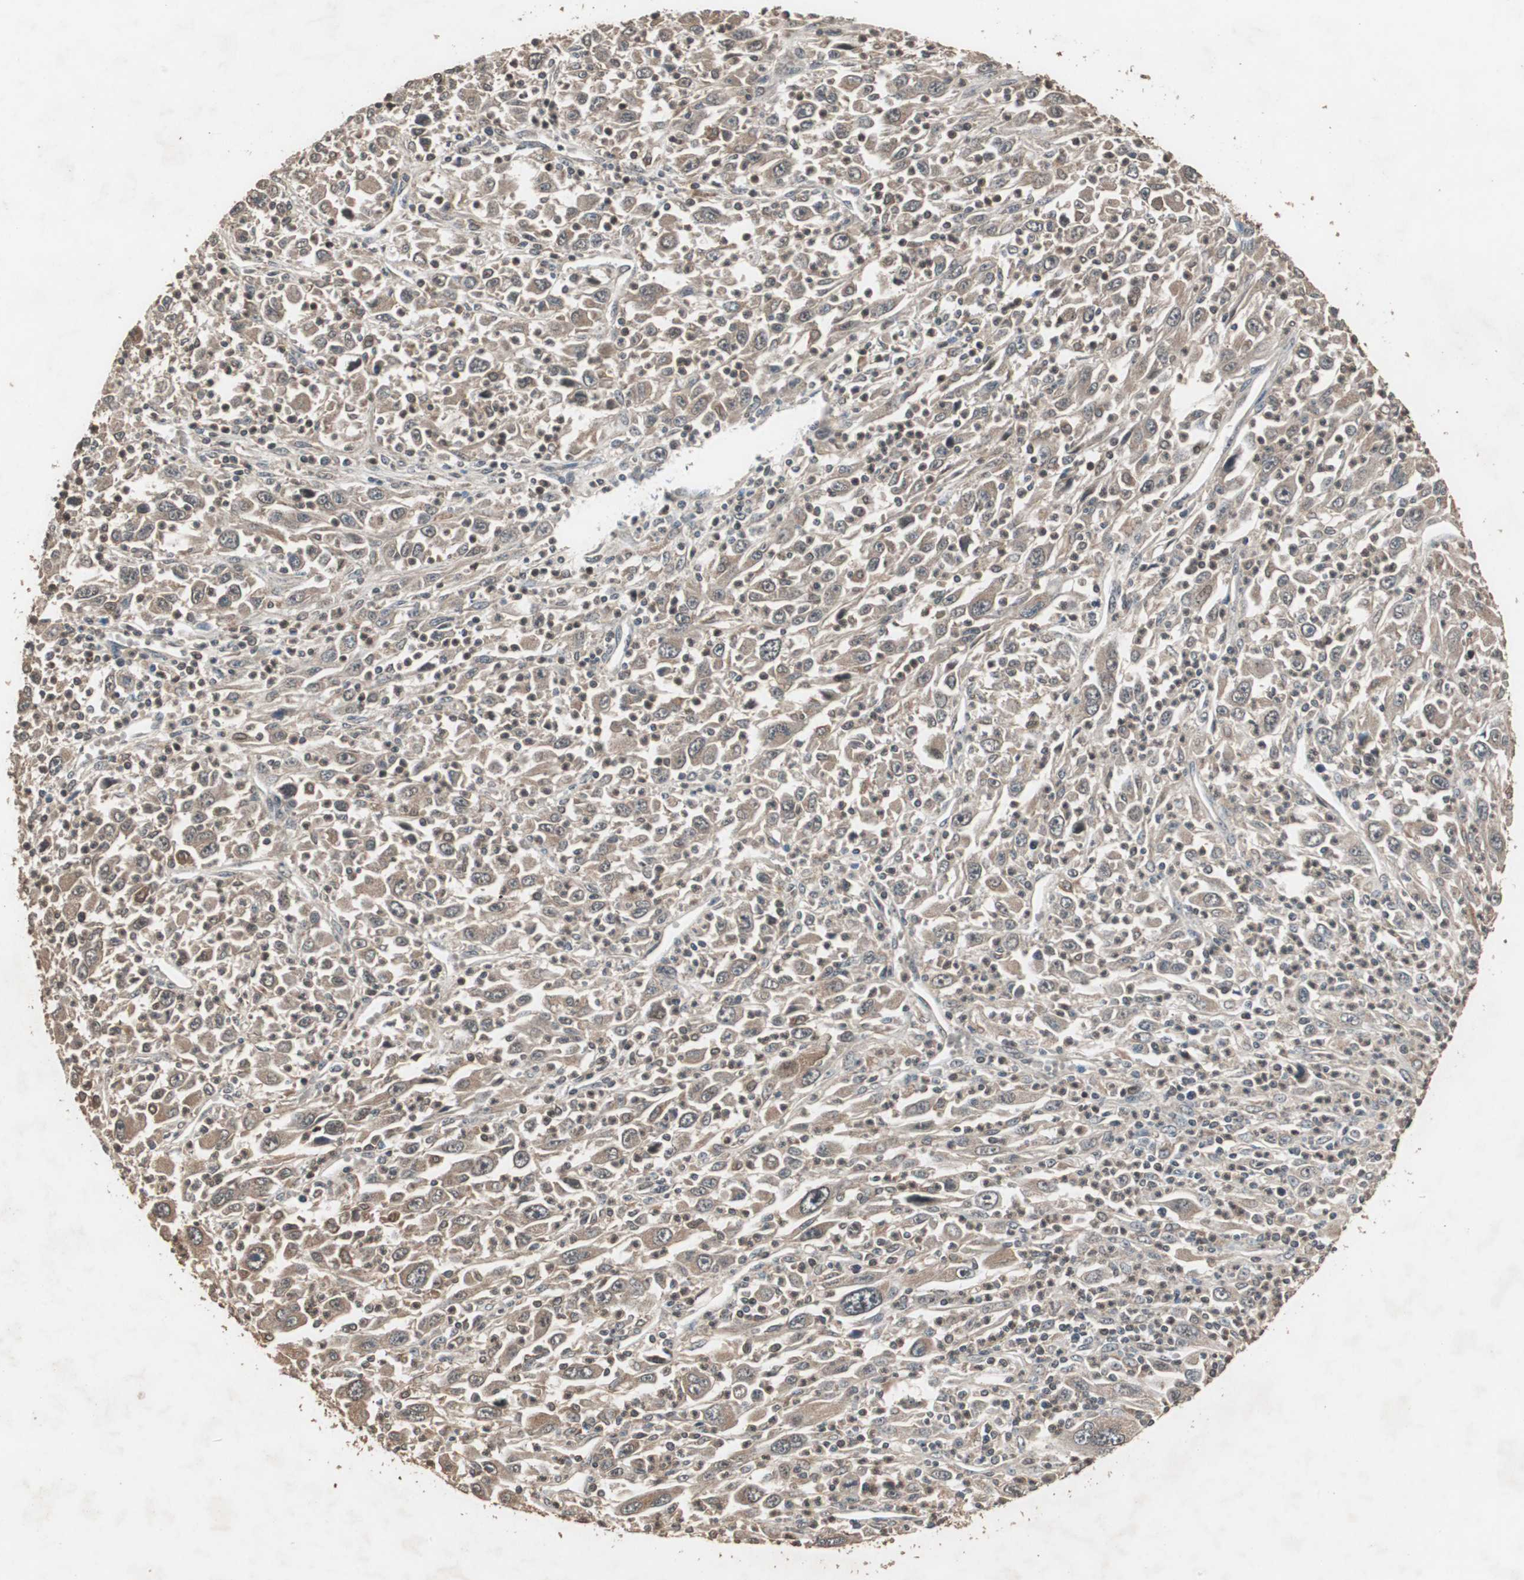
{"staining": {"intensity": "weak", "quantity": ">75%", "location": "cytoplasmic/membranous"}, "tissue": "melanoma", "cell_type": "Tumor cells", "image_type": "cancer", "snomed": [{"axis": "morphology", "description": "Malignant melanoma, Metastatic site"}, {"axis": "topography", "description": "Skin"}], "caption": "Immunohistochemistry of malignant melanoma (metastatic site) demonstrates low levels of weak cytoplasmic/membranous positivity in about >75% of tumor cells.", "gene": "LAMTOR5", "patient": {"sex": "female", "age": 56}}